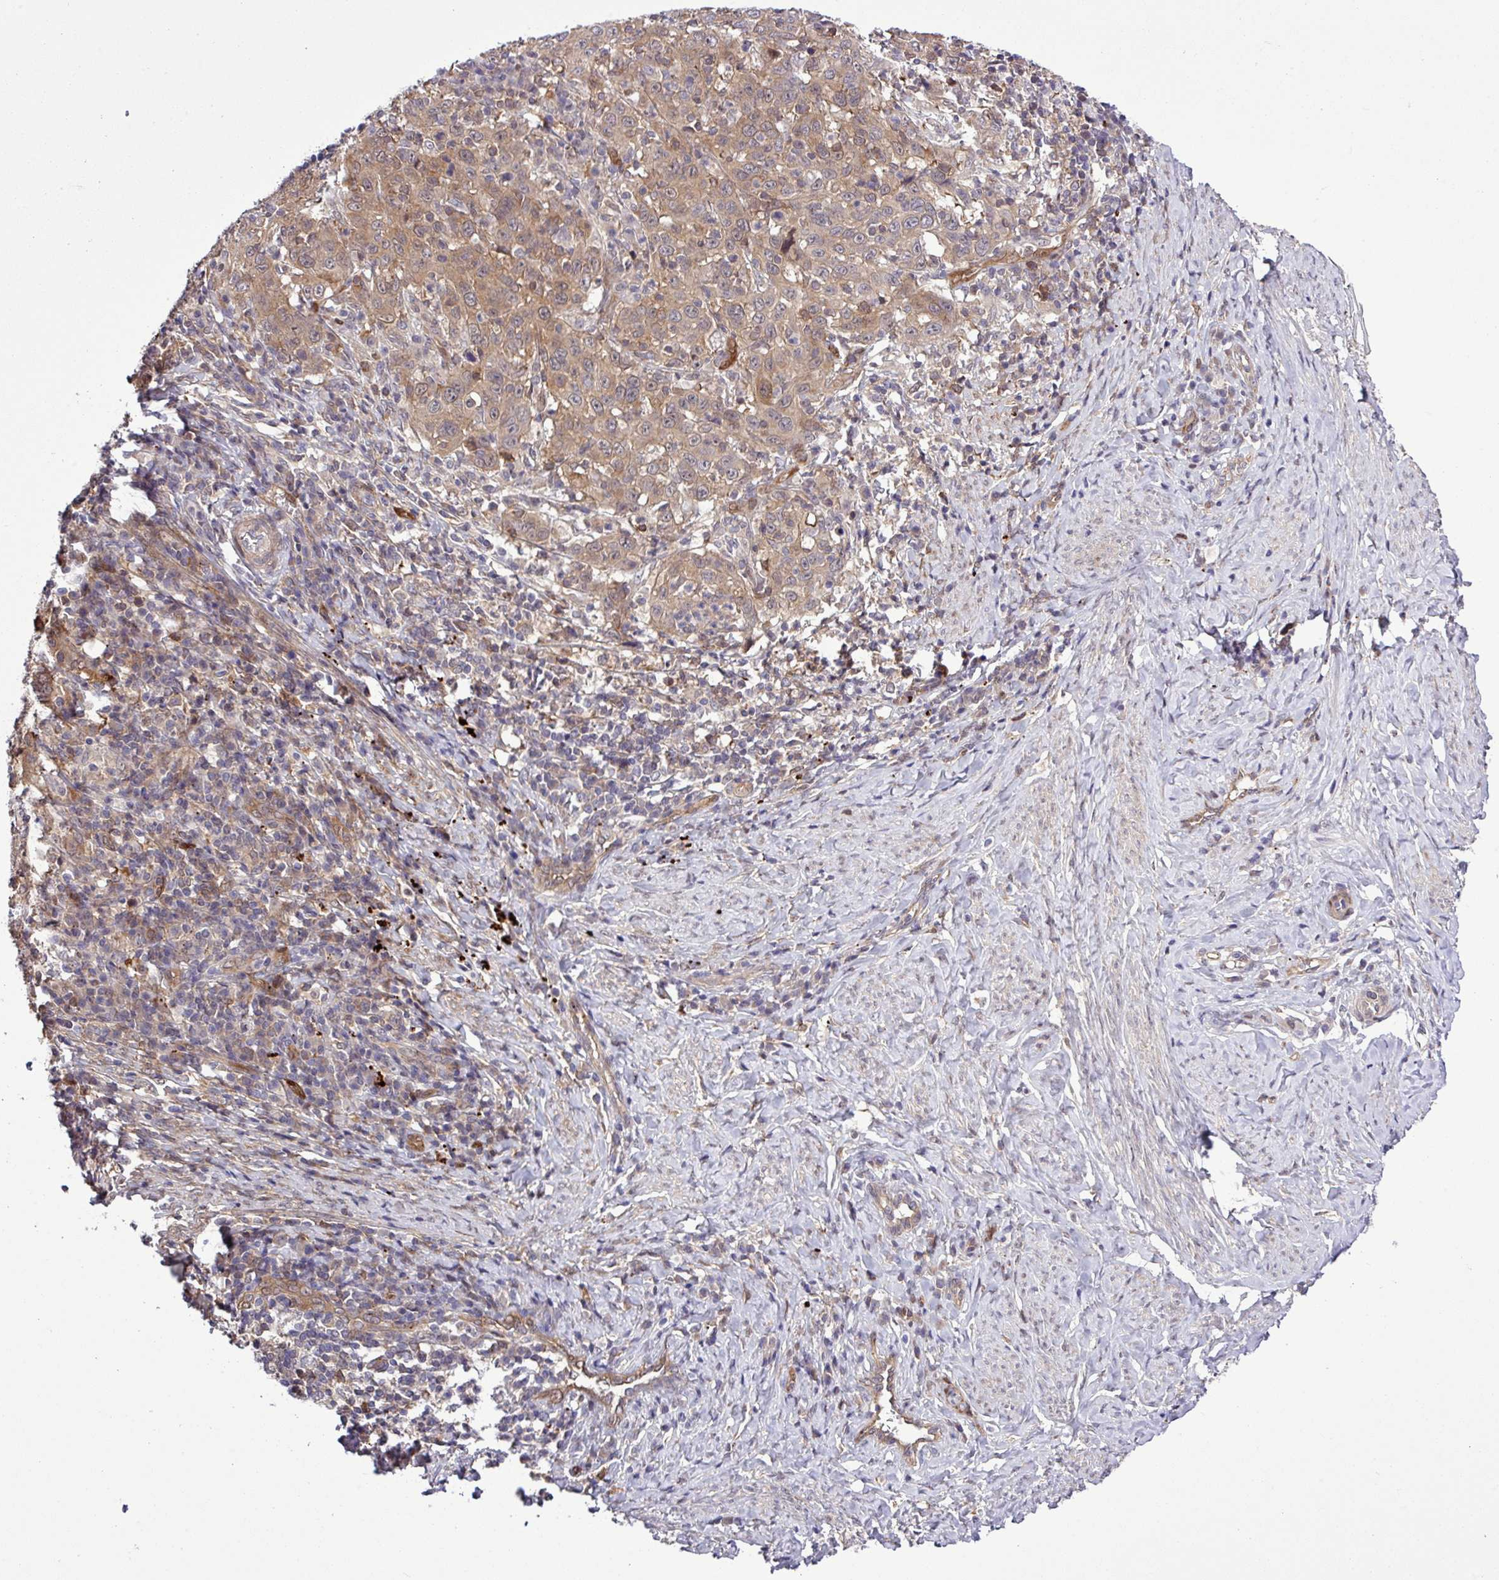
{"staining": {"intensity": "moderate", "quantity": ">75%", "location": "cytoplasmic/membranous,nuclear"}, "tissue": "cervical cancer", "cell_type": "Tumor cells", "image_type": "cancer", "snomed": [{"axis": "morphology", "description": "Squamous cell carcinoma, NOS"}, {"axis": "topography", "description": "Cervix"}], "caption": "A brown stain highlights moderate cytoplasmic/membranous and nuclear positivity of a protein in human cervical cancer tumor cells.", "gene": "CARHSP1", "patient": {"sex": "female", "age": 46}}